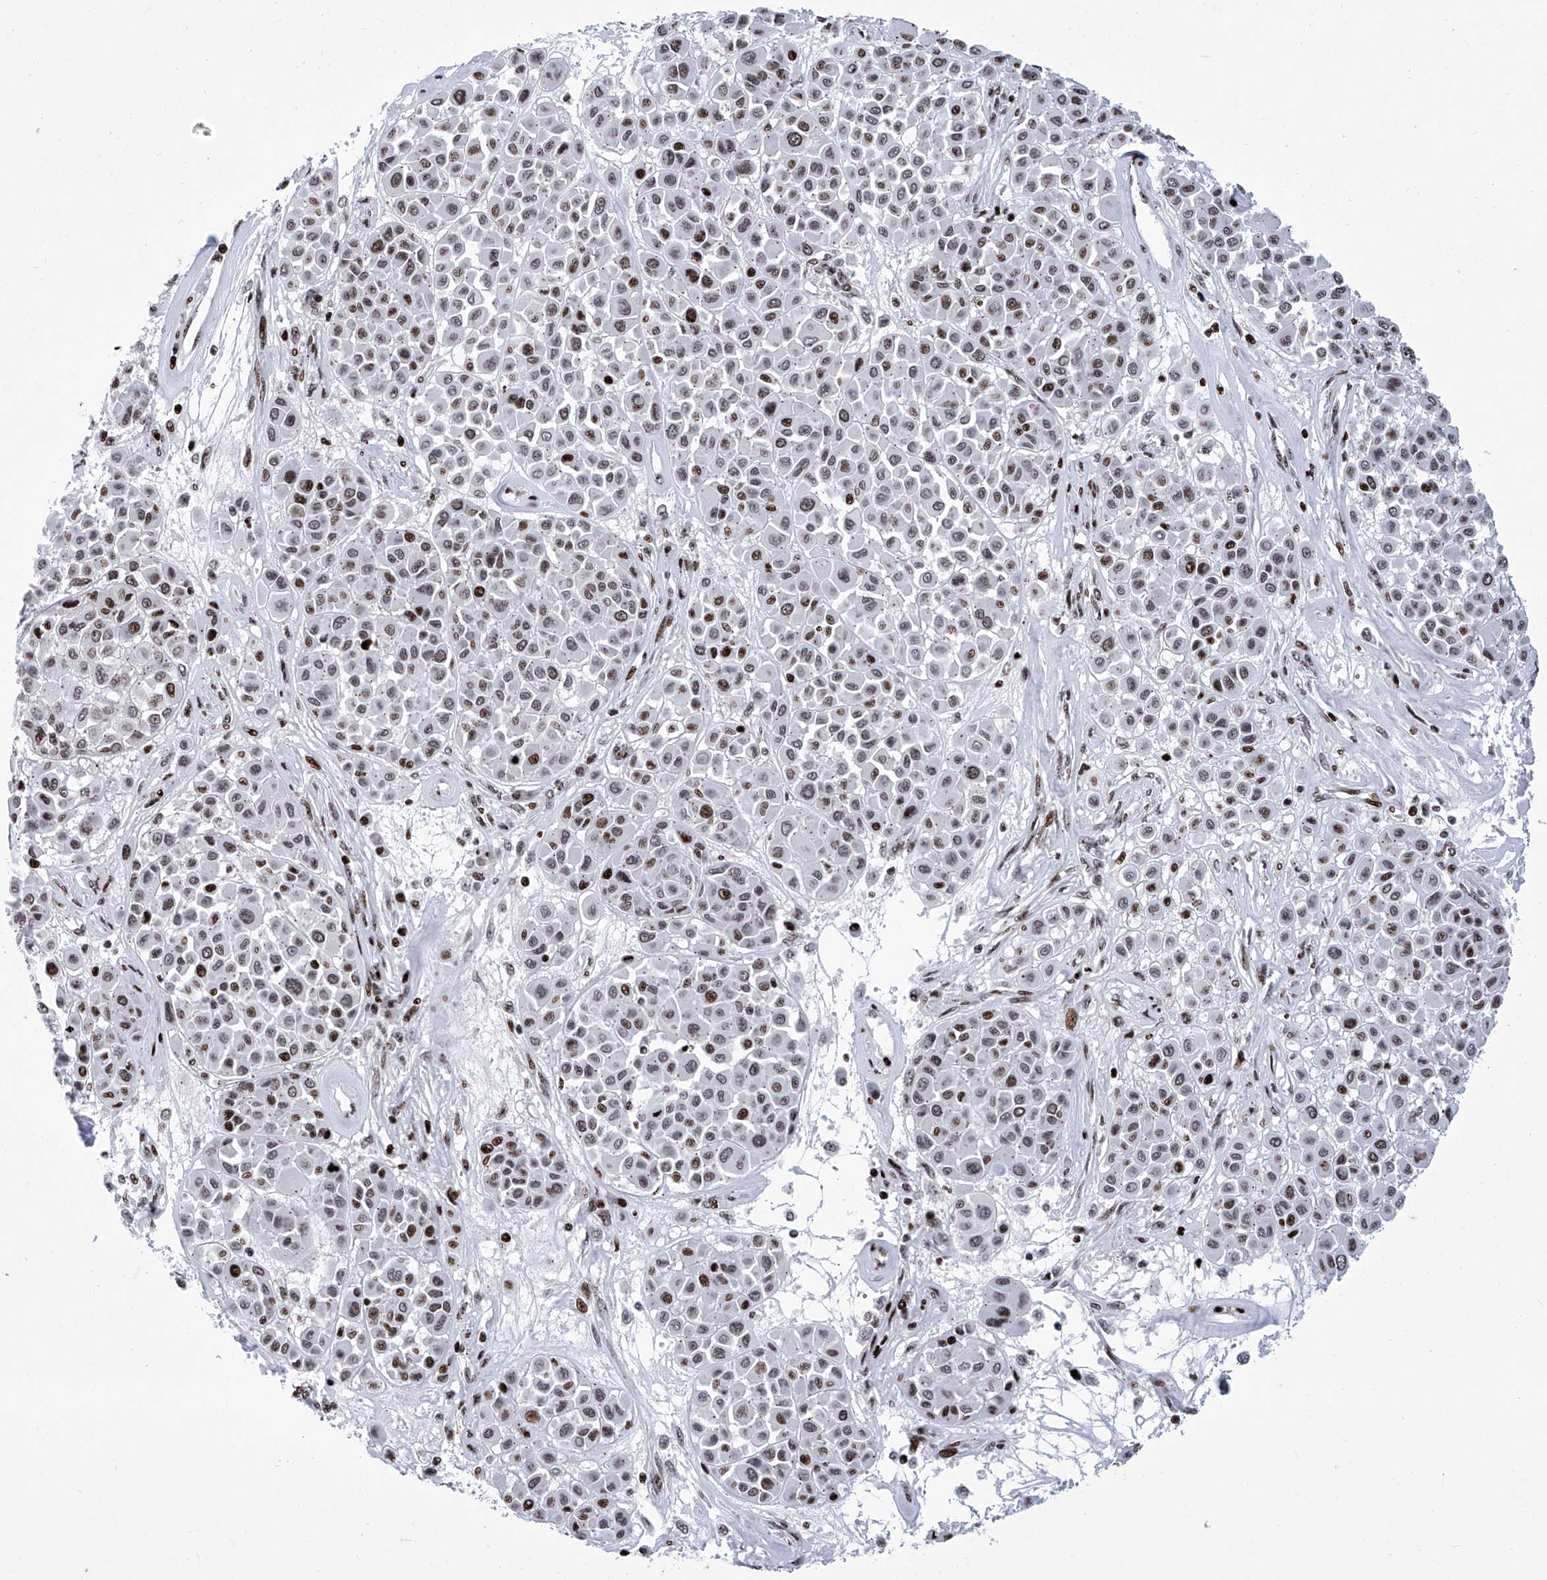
{"staining": {"intensity": "moderate", "quantity": "25%-75%", "location": "nuclear"}, "tissue": "melanoma", "cell_type": "Tumor cells", "image_type": "cancer", "snomed": [{"axis": "morphology", "description": "Malignant melanoma, Metastatic site"}, {"axis": "topography", "description": "Soft tissue"}], "caption": "The immunohistochemical stain labels moderate nuclear expression in tumor cells of malignant melanoma (metastatic site) tissue.", "gene": "HEY2", "patient": {"sex": "male", "age": 41}}